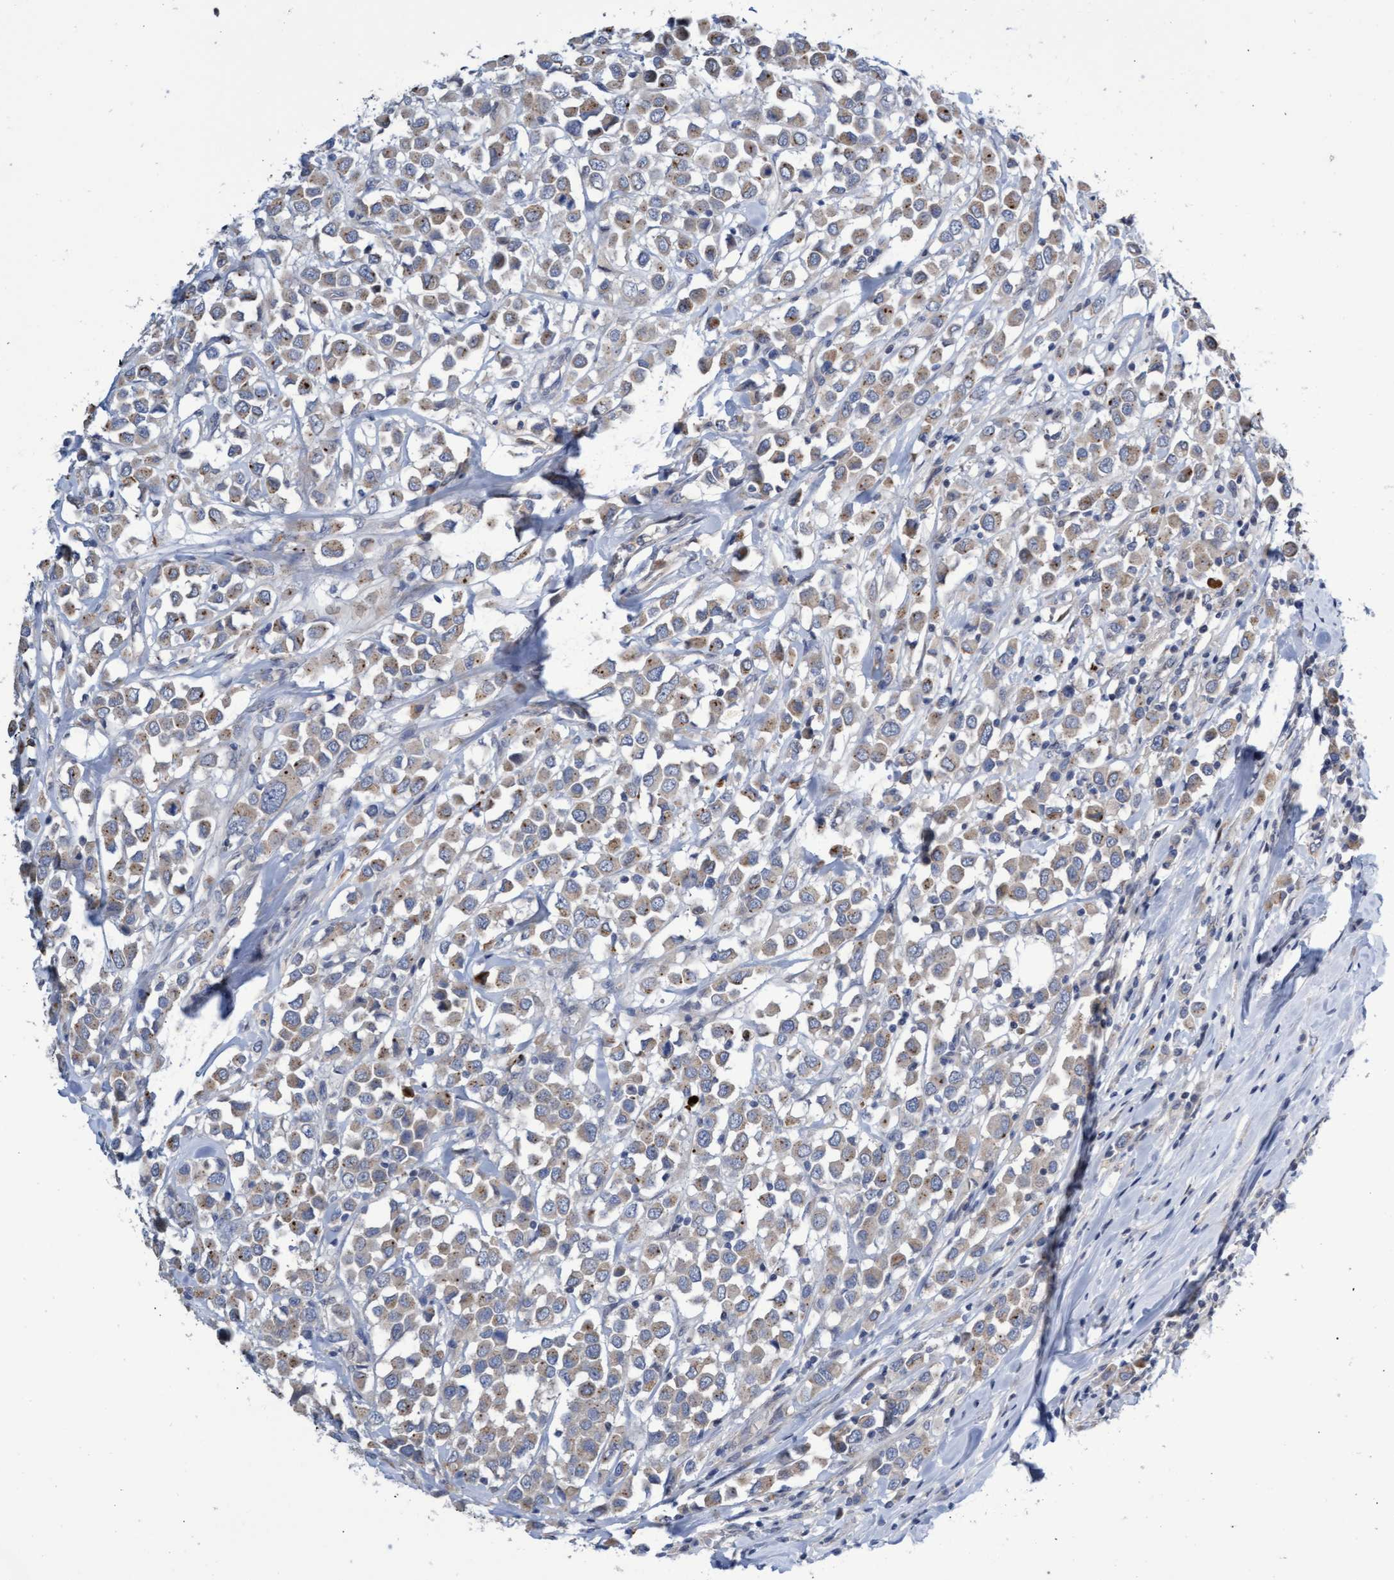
{"staining": {"intensity": "weak", "quantity": ">75%", "location": "cytoplasmic/membranous"}, "tissue": "breast cancer", "cell_type": "Tumor cells", "image_type": "cancer", "snomed": [{"axis": "morphology", "description": "Duct carcinoma"}, {"axis": "topography", "description": "Breast"}], "caption": "Breast cancer was stained to show a protein in brown. There is low levels of weak cytoplasmic/membranous staining in about >75% of tumor cells. The protein is stained brown, and the nuclei are stained in blue (DAB (3,3'-diaminobenzidine) IHC with brightfield microscopy, high magnification).", "gene": "ABCF2", "patient": {"sex": "female", "age": 61}}